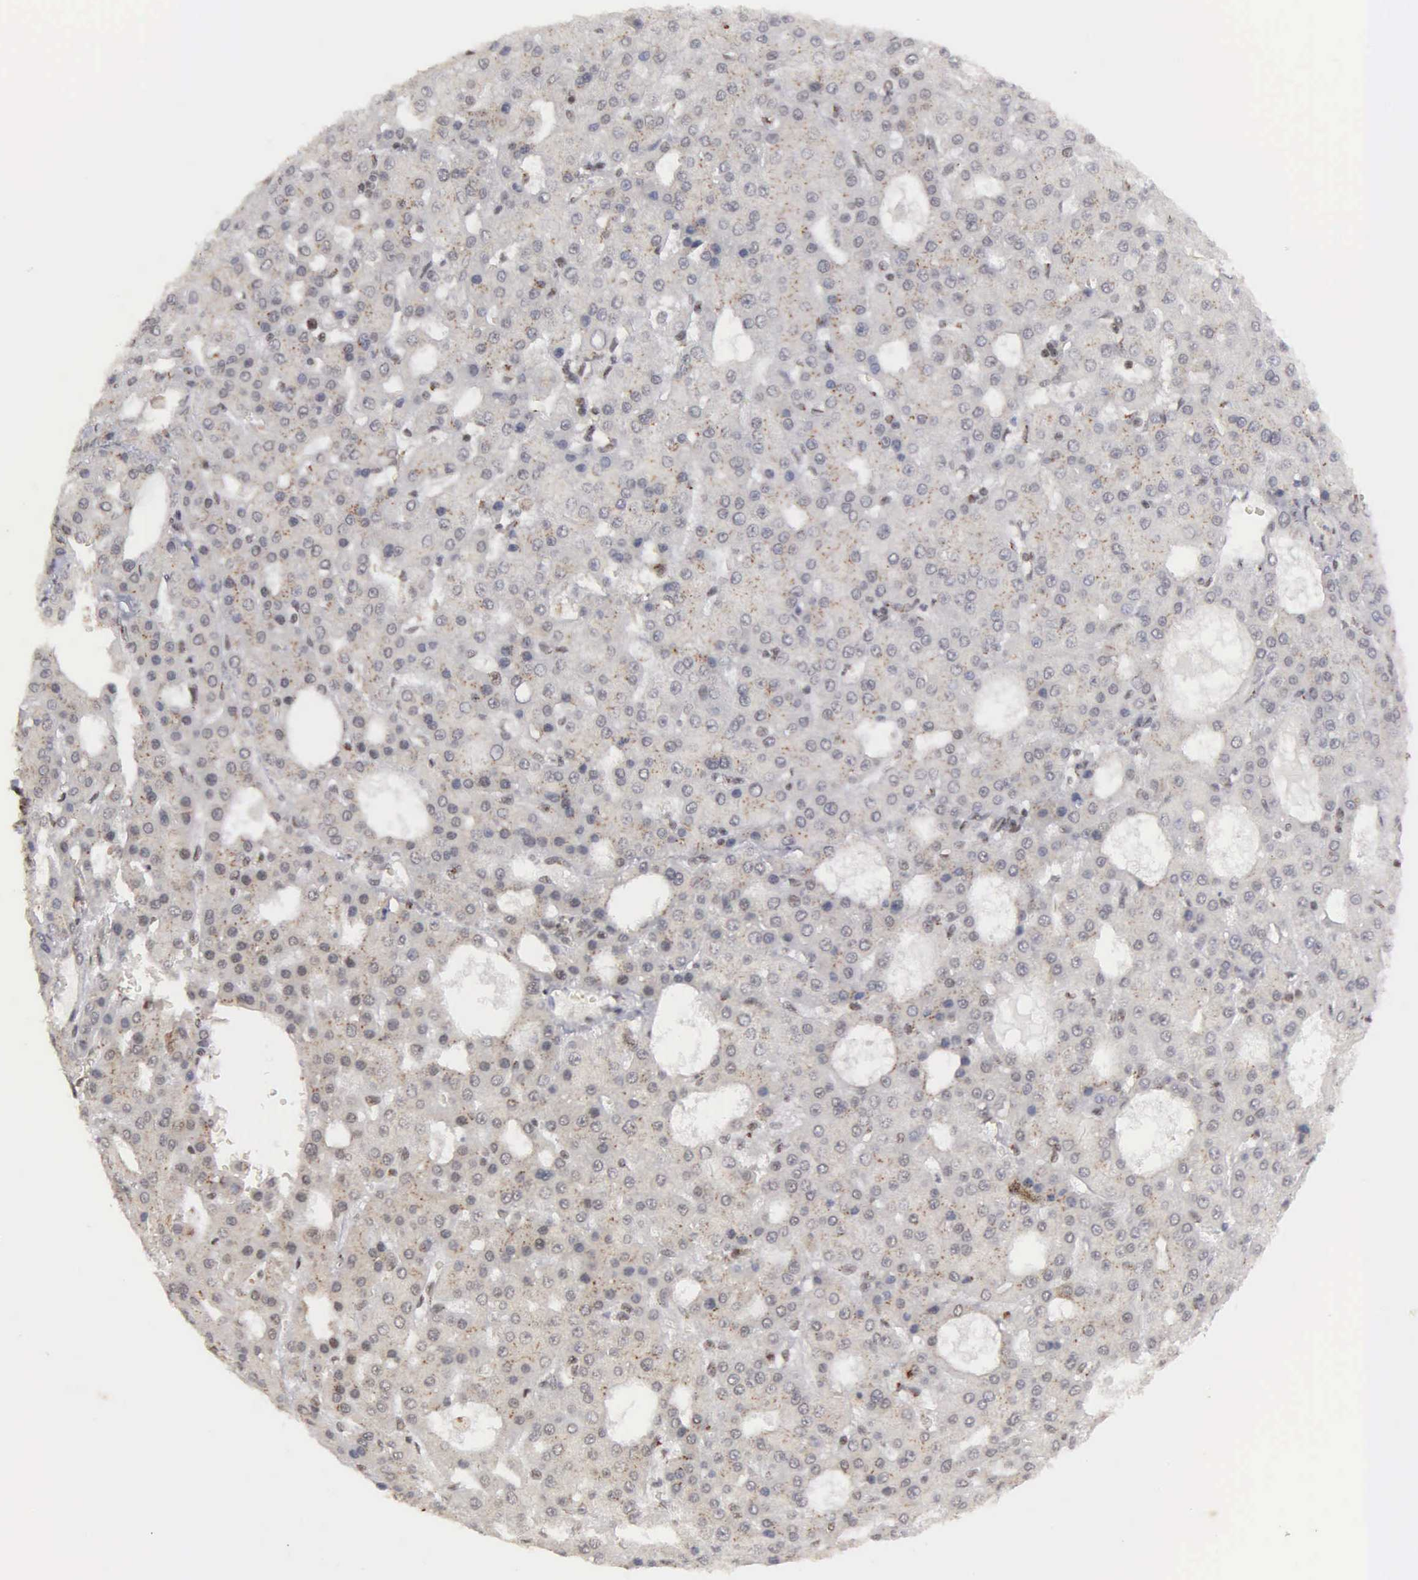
{"staining": {"intensity": "weak", "quantity": "<25%", "location": "cytoplasmic/membranous"}, "tissue": "liver cancer", "cell_type": "Tumor cells", "image_type": "cancer", "snomed": [{"axis": "morphology", "description": "Carcinoma, Hepatocellular, NOS"}, {"axis": "topography", "description": "Liver"}], "caption": "This is an IHC photomicrograph of liver cancer (hepatocellular carcinoma). There is no staining in tumor cells.", "gene": "GTF2A1", "patient": {"sex": "male", "age": 47}}